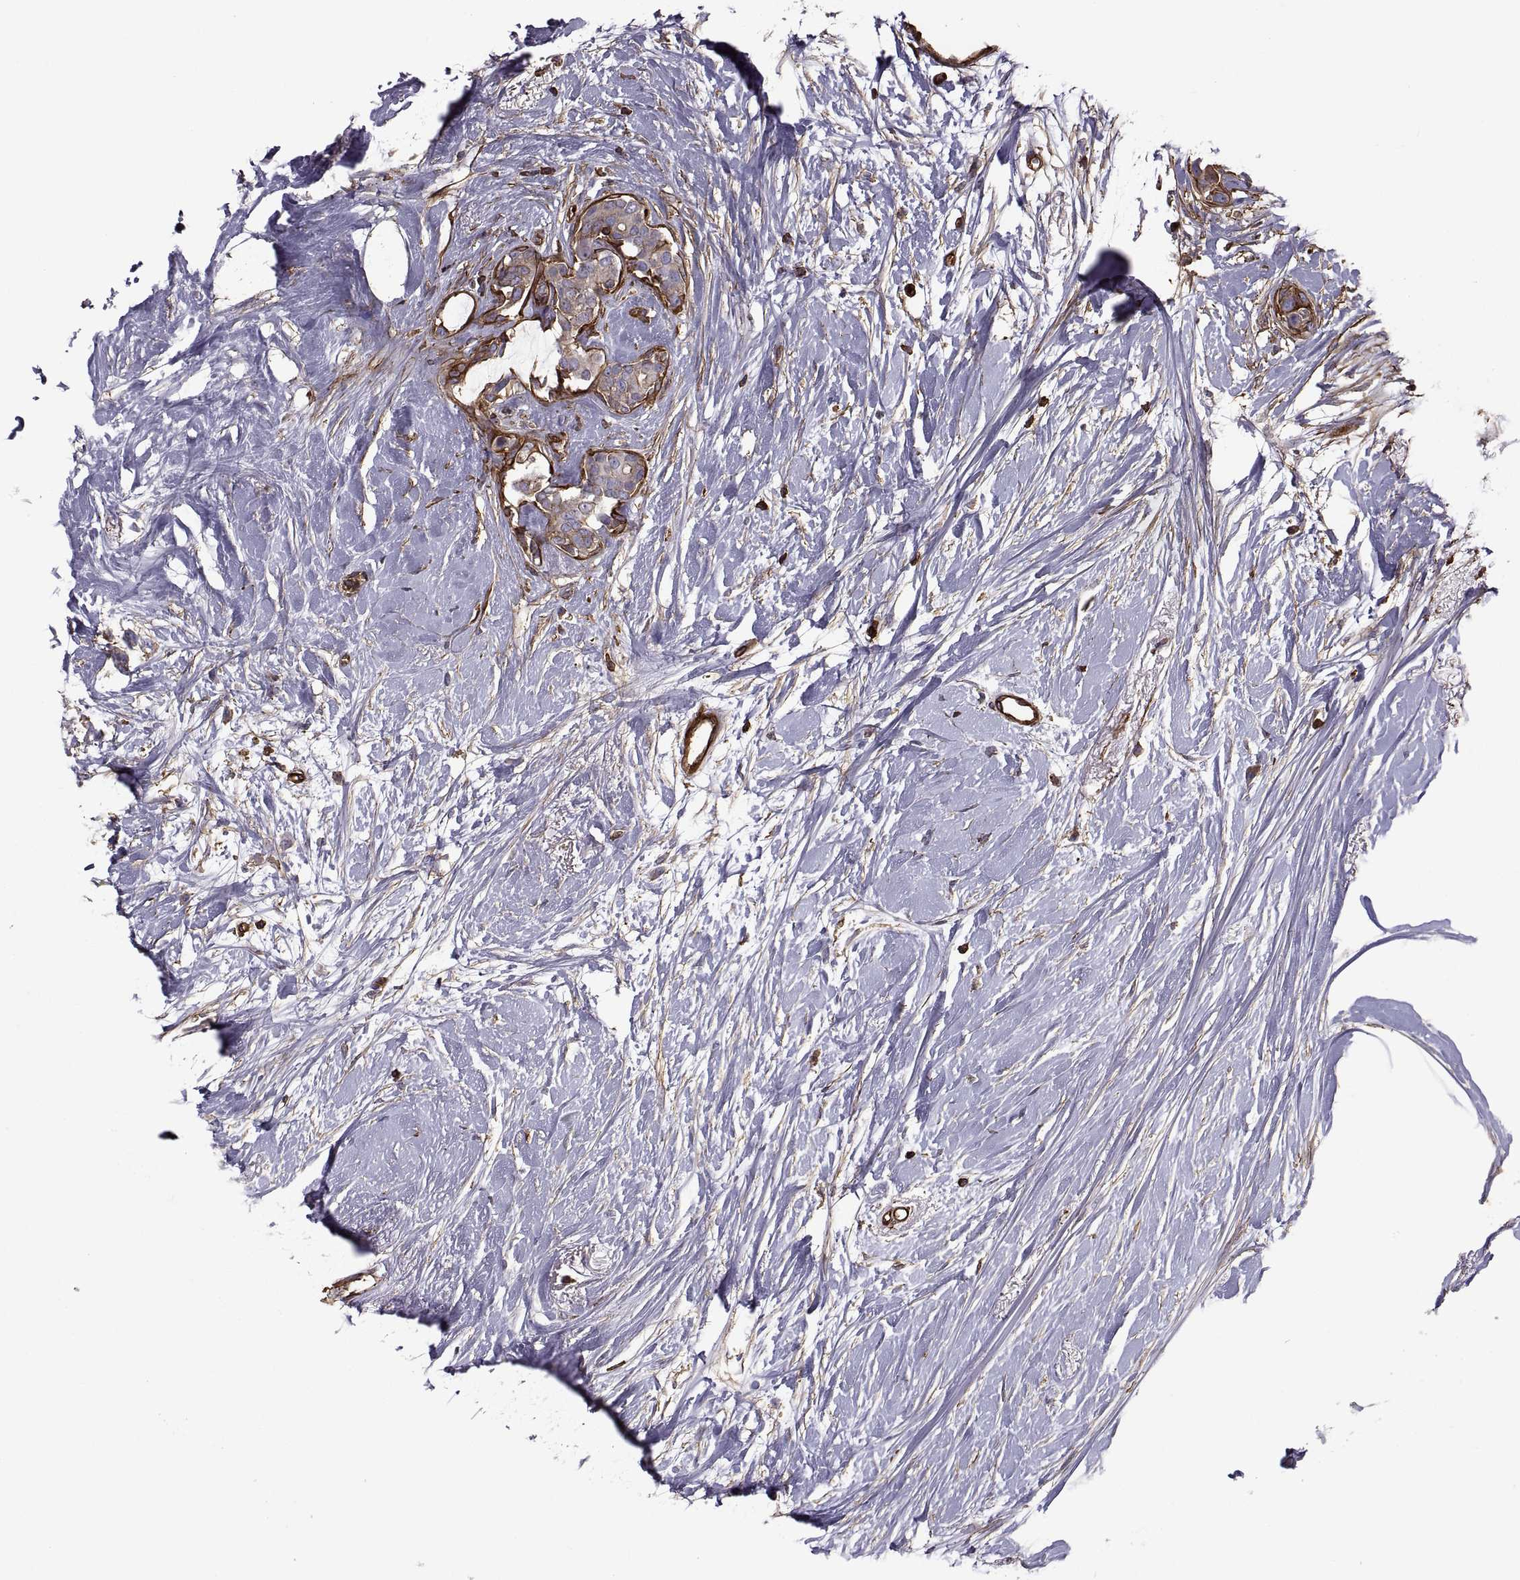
{"staining": {"intensity": "negative", "quantity": "none", "location": "none"}, "tissue": "breast cancer", "cell_type": "Tumor cells", "image_type": "cancer", "snomed": [{"axis": "morphology", "description": "Duct carcinoma"}, {"axis": "topography", "description": "Breast"}], "caption": "Immunohistochemical staining of breast cancer demonstrates no significant positivity in tumor cells.", "gene": "MYH9", "patient": {"sex": "female", "age": 40}}